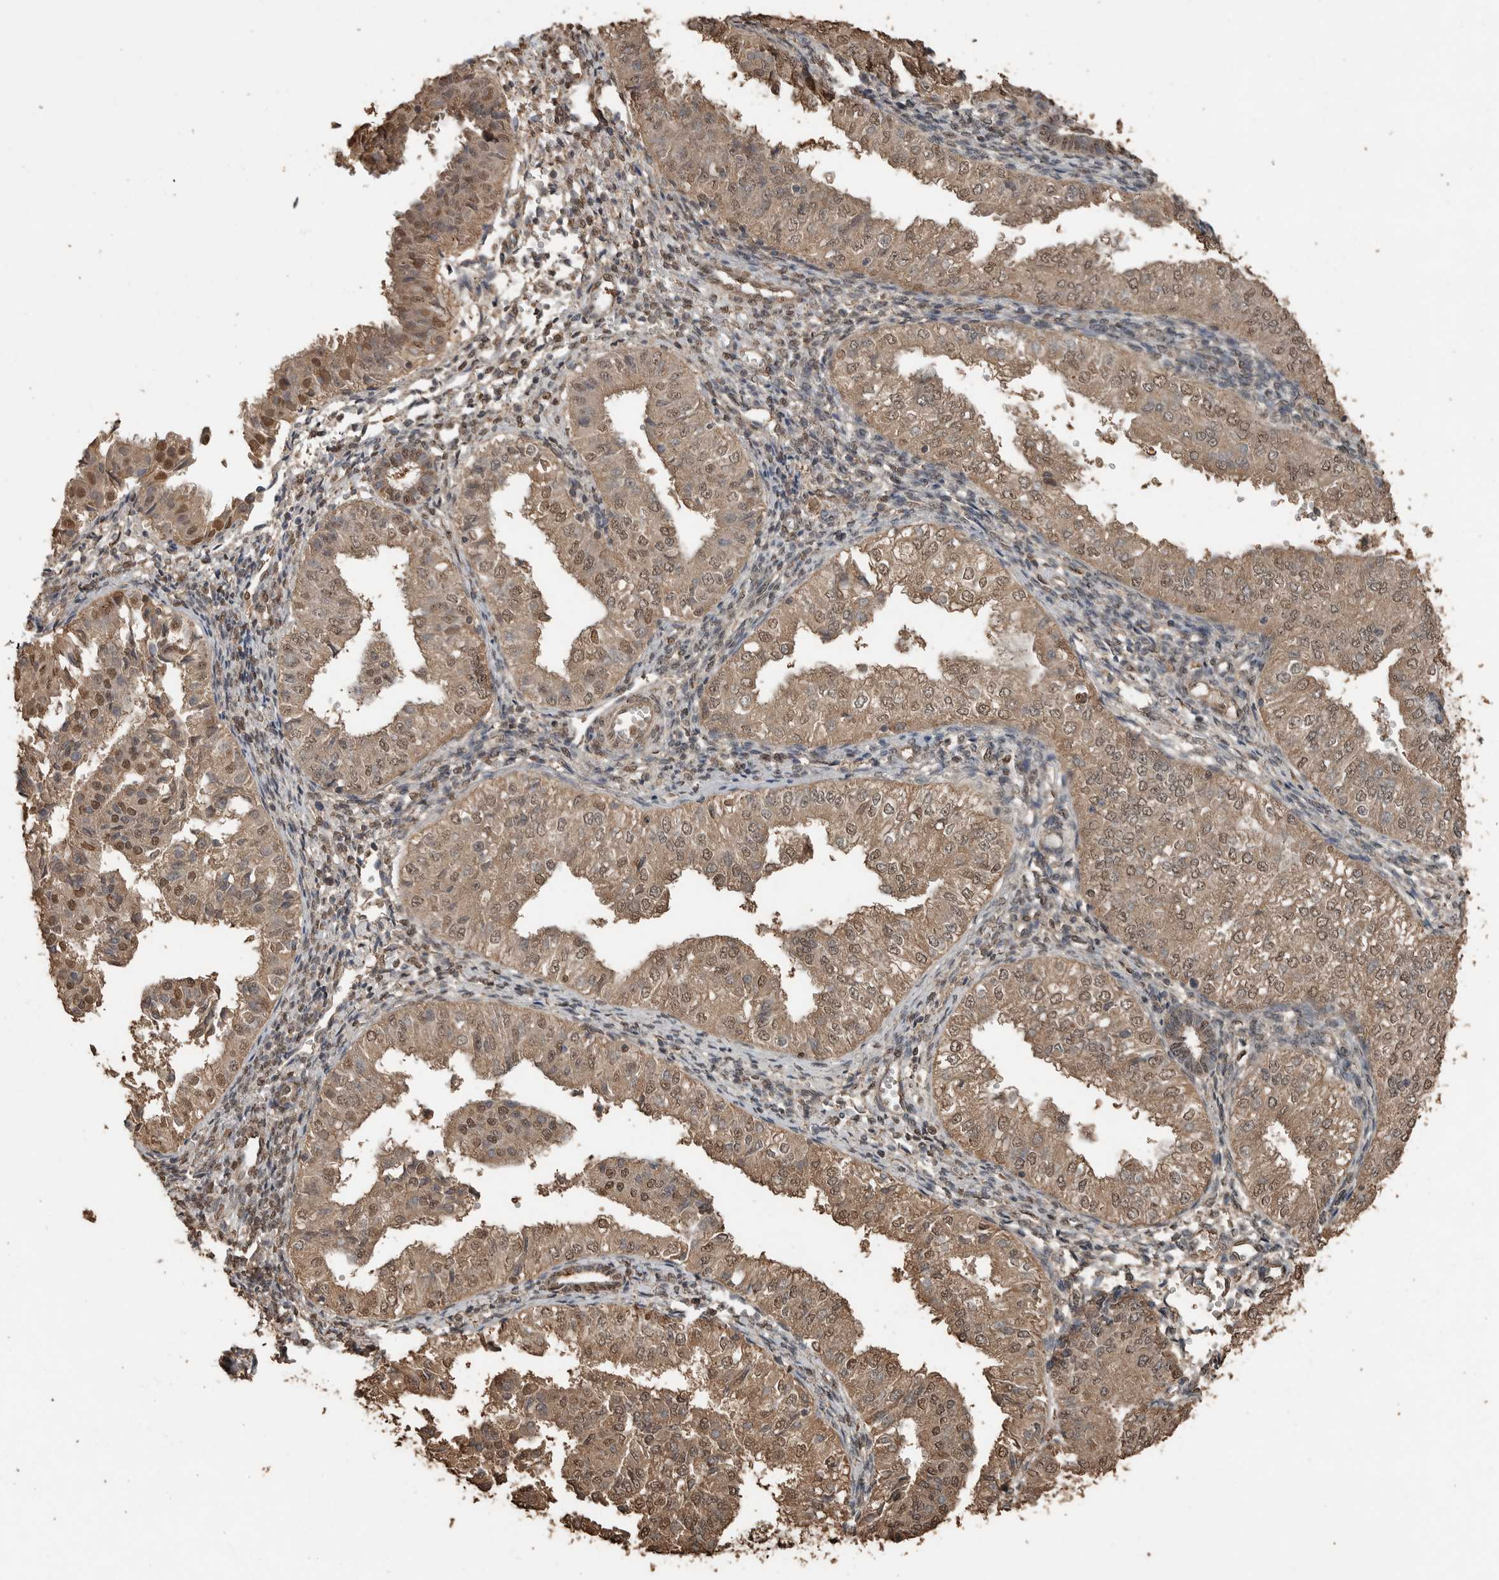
{"staining": {"intensity": "moderate", "quantity": ">75%", "location": "cytoplasmic/membranous,nuclear"}, "tissue": "endometrial cancer", "cell_type": "Tumor cells", "image_type": "cancer", "snomed": [{"axis": "morphology", "description": "Normal tissue, NOS"}, {"axis": "morphology", "description": "Adenocarcinoma, NOS"}, {"axis": "topography", "description": "Endometrium"}], "caption": "Tumor cells exhibit medium levels of moderate cytoplasmic/membranous and nuclear positivity in about >75% of cells in adenocarcinoma (endometrial).", "gene": "BLZF1", "patient": {"sex": "female", "age": 53}}